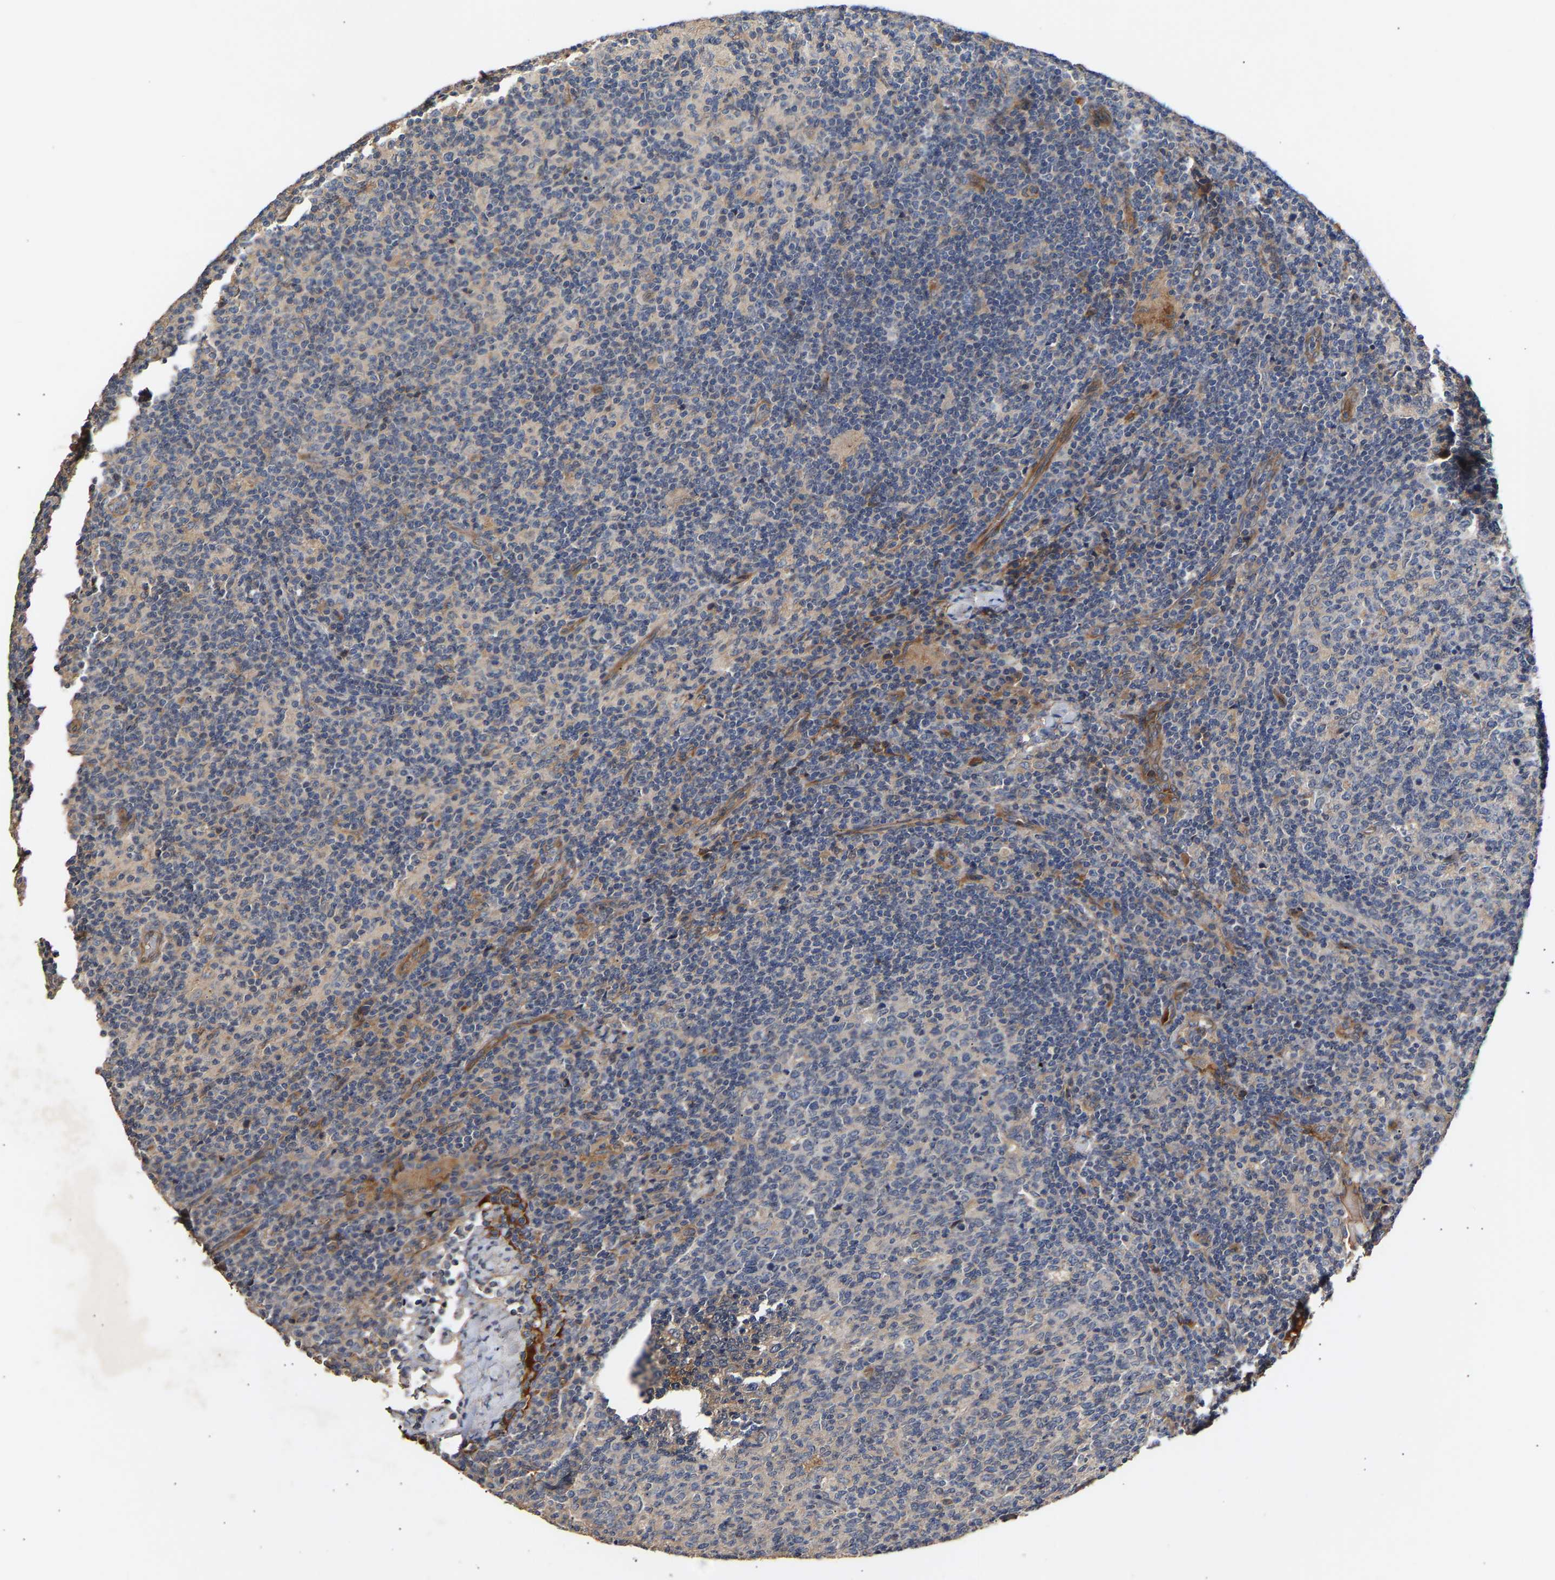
{"staining": {"intensity": "weak", "quantity": "<25%", "location": "cytoplasmic/membranous"}, "tissue": "lymph node", "cell_type": "Germinal center cells", "image_type": "normal", "snomed": [{"axis": "morphology", "description": "Normal tissue, NOS"}, {"axis": "morphology", "description": "Inflammation, NOS"}, {"axis": "topography", "description": "Lymph node"}], "caption": "High power microscopy image of an immunohistochemistry micrograph of benign lymph node, revealing no significant expression in germinal center cells.", "gene": "KASH5", "patient": {"sex": "male", "age": 55}}